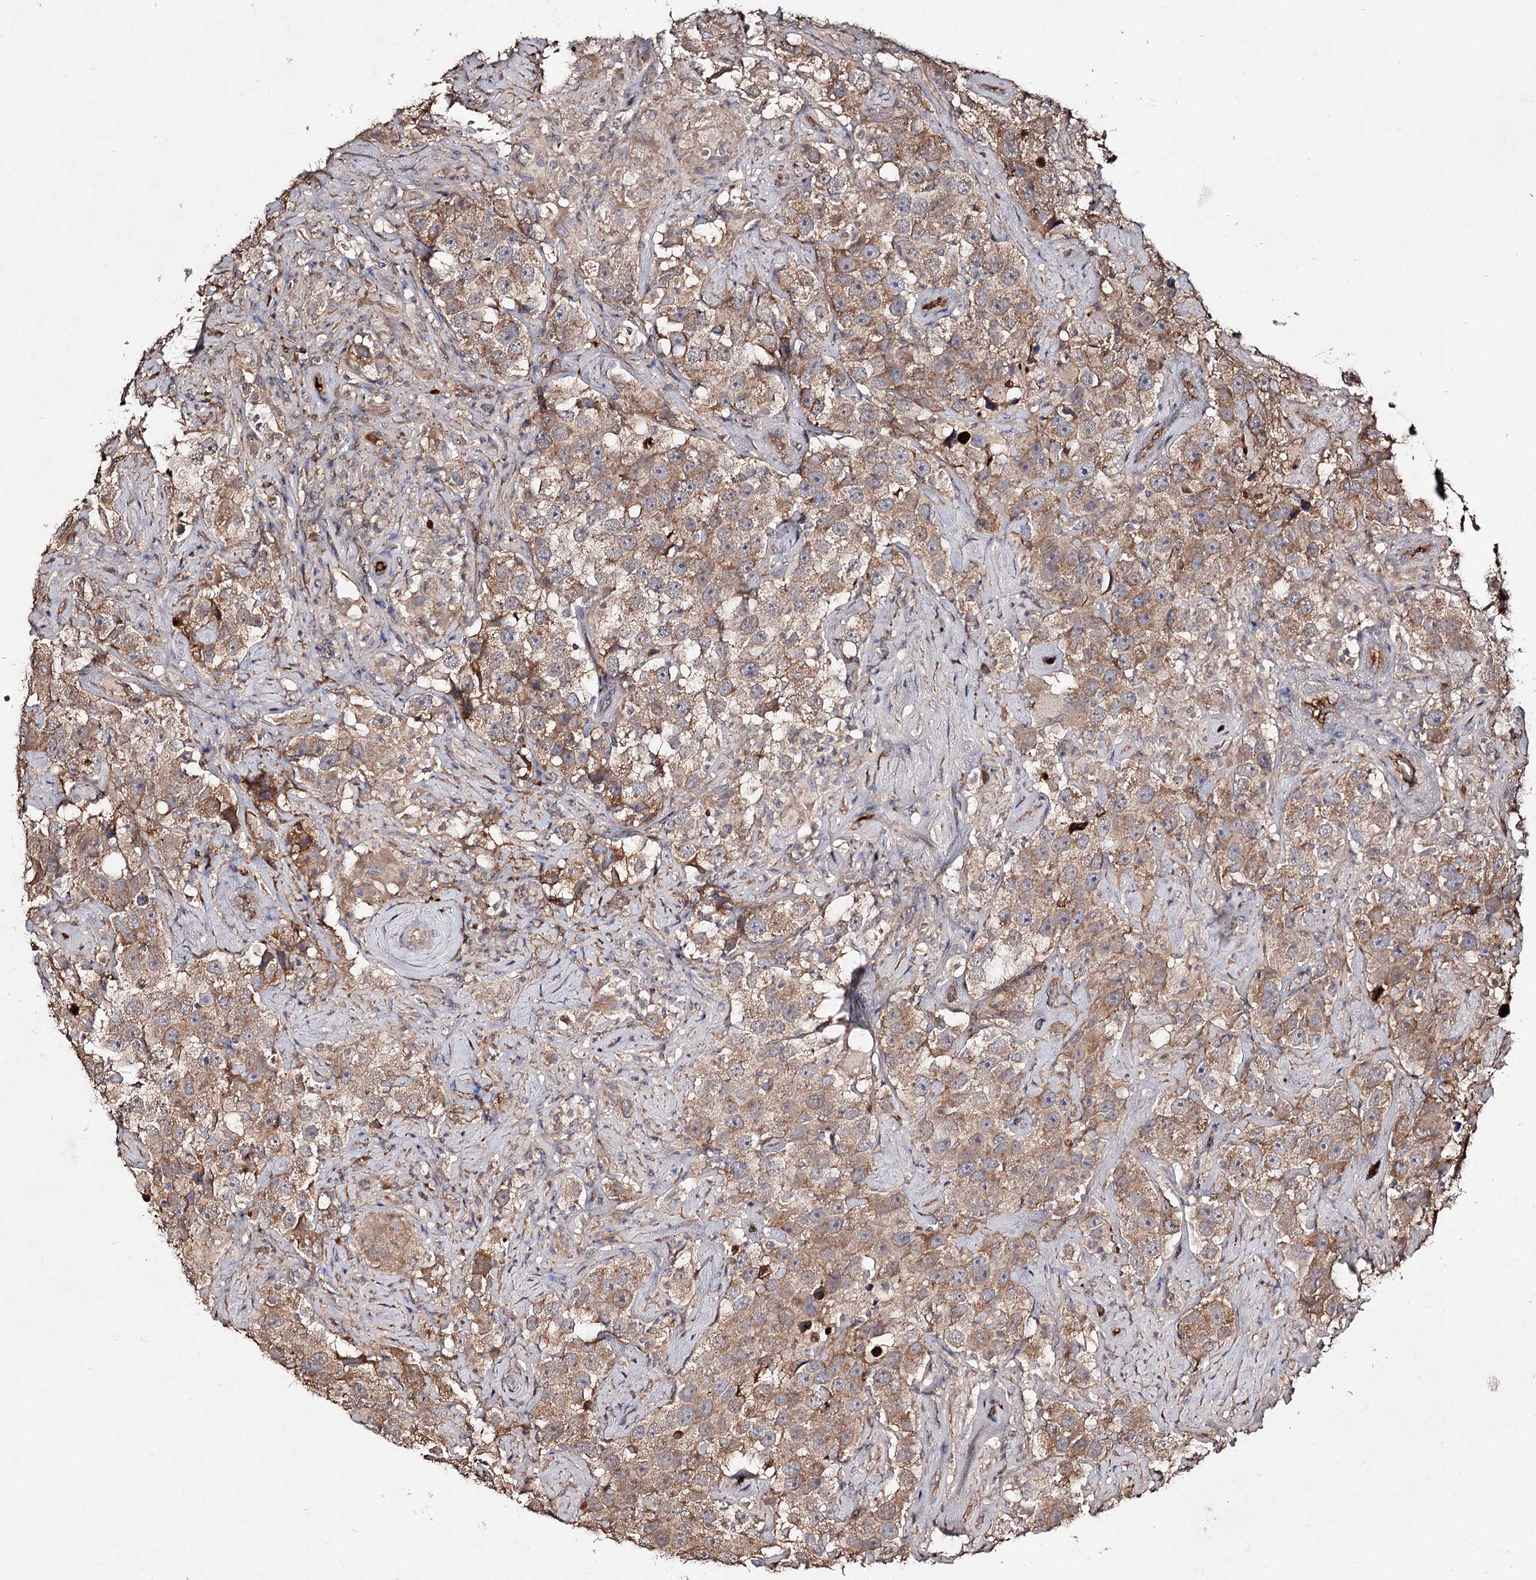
{"staining": {"intensity": "moderate", "quantity": ">75%", "location": "cytoplasmic/membranous"}, "tissue": "testis cancer", "cell_type": "Tumor cells", "image_type": "cancer", "snomed": [{"axis": "morphology", "description": "Seminoma, NOS"}, {"axis": "topography", "description": "Testis"}], "caption": "This is a micrograph of immunohistochemistry (IHC) staining of testis cancer, which shows moderate expression in the cytoplasmic/membranous of tumor cells.", "gene": "ARFIP2", "patient": {"sex": "male", "age": 49}}